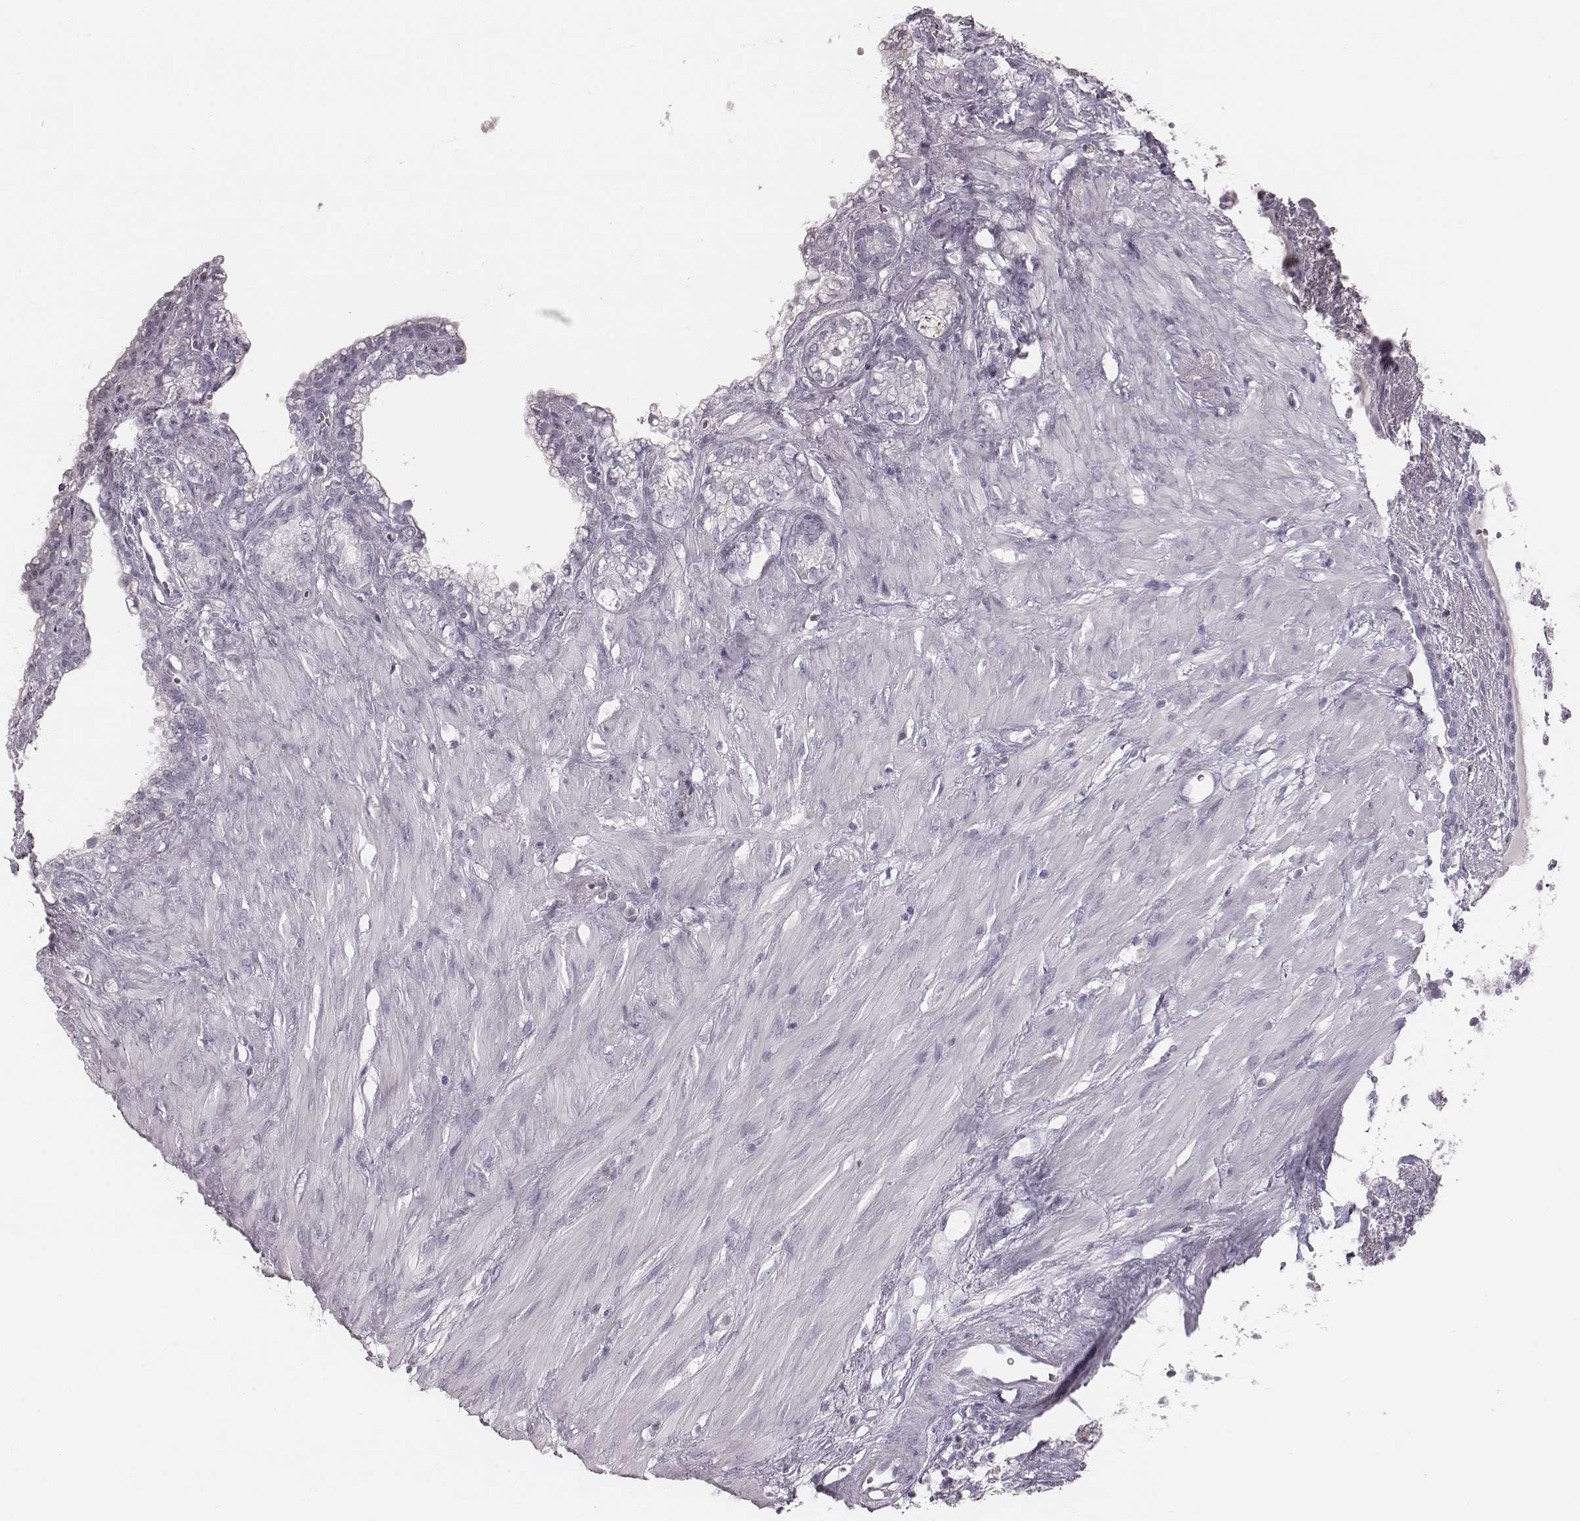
{"staining": {"intensity": "negative", "quantity": "none", "location": "none"}, "tissue": "seminal vesicle", "cell_type": "Glandular cells", "image_type": "normal", "snomed": [{"axis": "morphology", "description": "Normal tissue, NOS"}, {"axis": "morphology", "description": "Urothelial carcinoma, NOS"}, {"axis": "topography", "description": "Urinary bladder"}, {"axis": "topography", "description": "Seminal veicle"}], "caption": "The immunohistochemistry photomicrograph has no significant expression in glandular cells of seminal vesicle. (DAB immunohistochemistry (IHC) visualized using brightfield microscopy, high magnification).", "gene": "ENSG00000285837", "patient": {"sex": "male", "age": 76}}